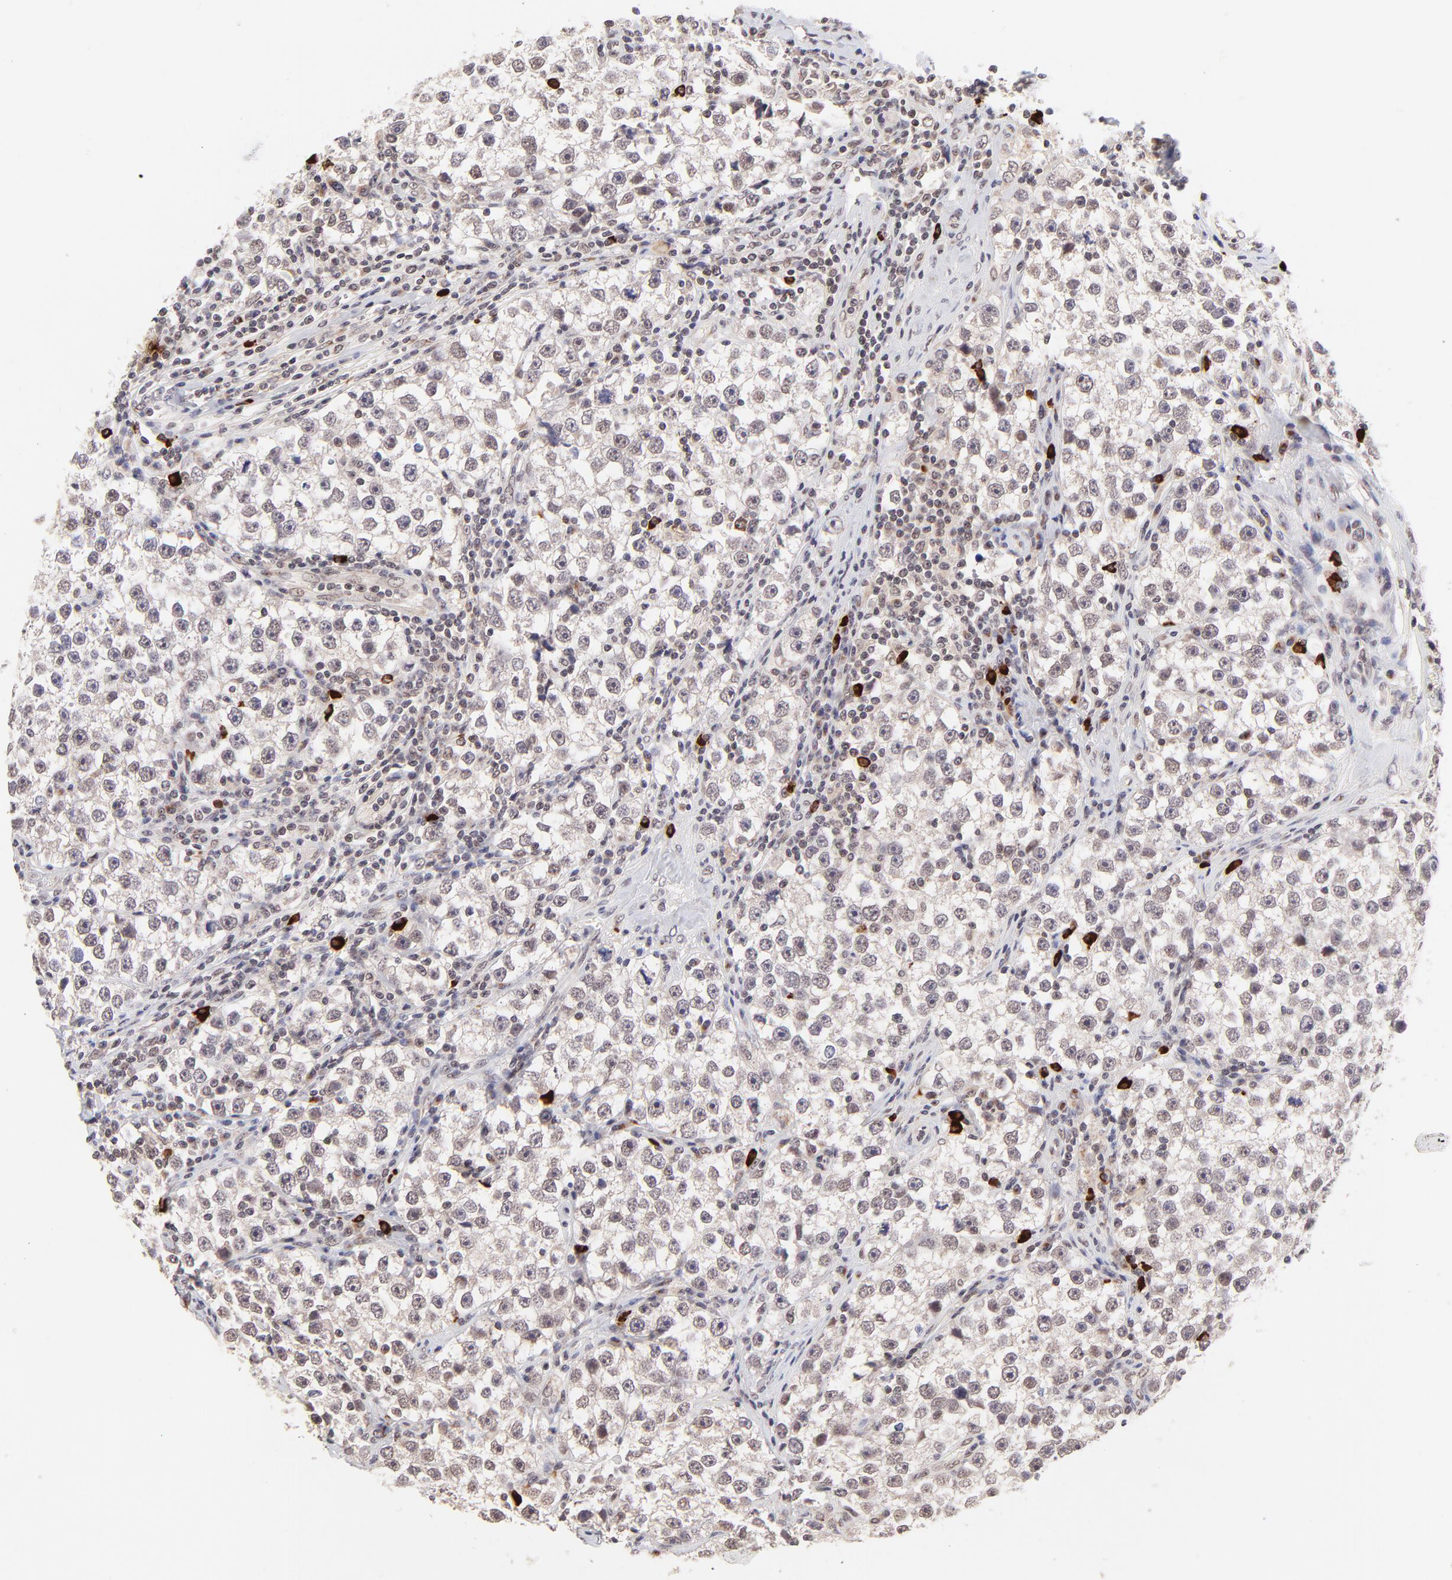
{"staining": {"intensity": "weak", "quantity": "<25%", "location": "nuclear"}, "tissue": "testis cancer", "cell_type": "Tumor cells", "image_type": "cancer", "snomed": [{"axis": "morphology", "description": "Seminoma, NOS"}, {"axis": "topography", "description": "Testis"}], "caption": "This is a image of immunohistochemistry (IHC) staining of seminoma (testis), which shows no staining in tumor cells. The staining was performed using DAB (3,3'-diaminobenzidine) to visualize the protein expression in brown, while the nuclei were stained in blue with hematoxylin (Magnification: 20x).", "gene": "MED12", "patient": {"sex": "male", "age": 32}}